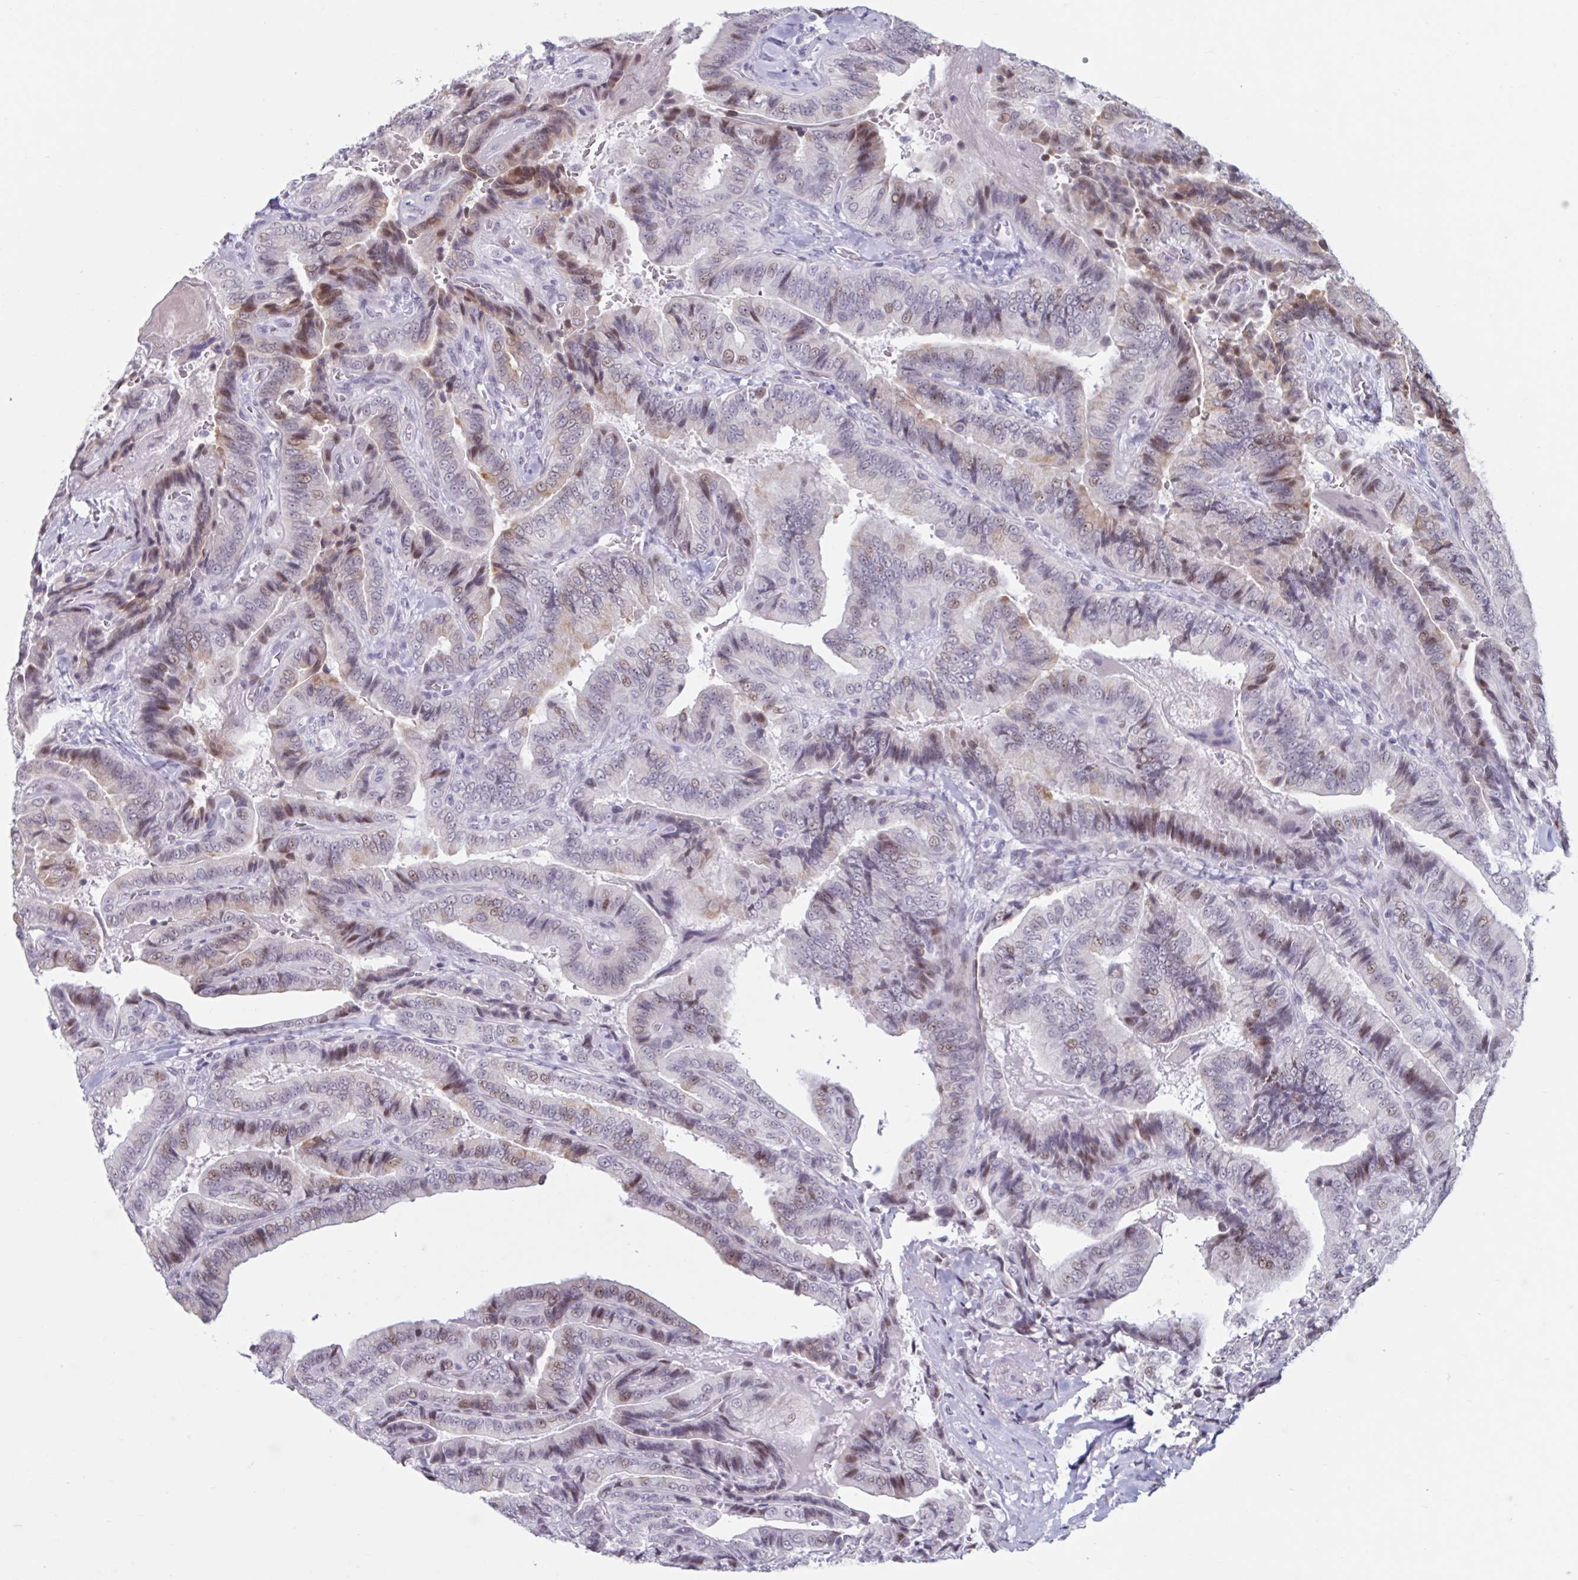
{"staining": {"intensity": "moderate", "quantity": "<25%", "location": "cytoplasmic/membranous,nuclear"}, "tissue": "thyroid cancer", "cell_type": "Tumor cells", "image_type": "cancer", "snomed": [{"axis": "morphology", "description": "Papillary adenocarcinoma, NOS"}, {"axis": "topography", "description": "Thyroid gland"}], "caption": "Tumor cells reveal low levels of moderate cytoplasmic/membranous and nuclear staining in about <25% of cells in thyroid cancer. Immunohistochemistry stains the protein of interest in brown and the nuclei are stained blue.", "gene": "HSD17B6", "patient": {"sex": "male", "age": 61}}